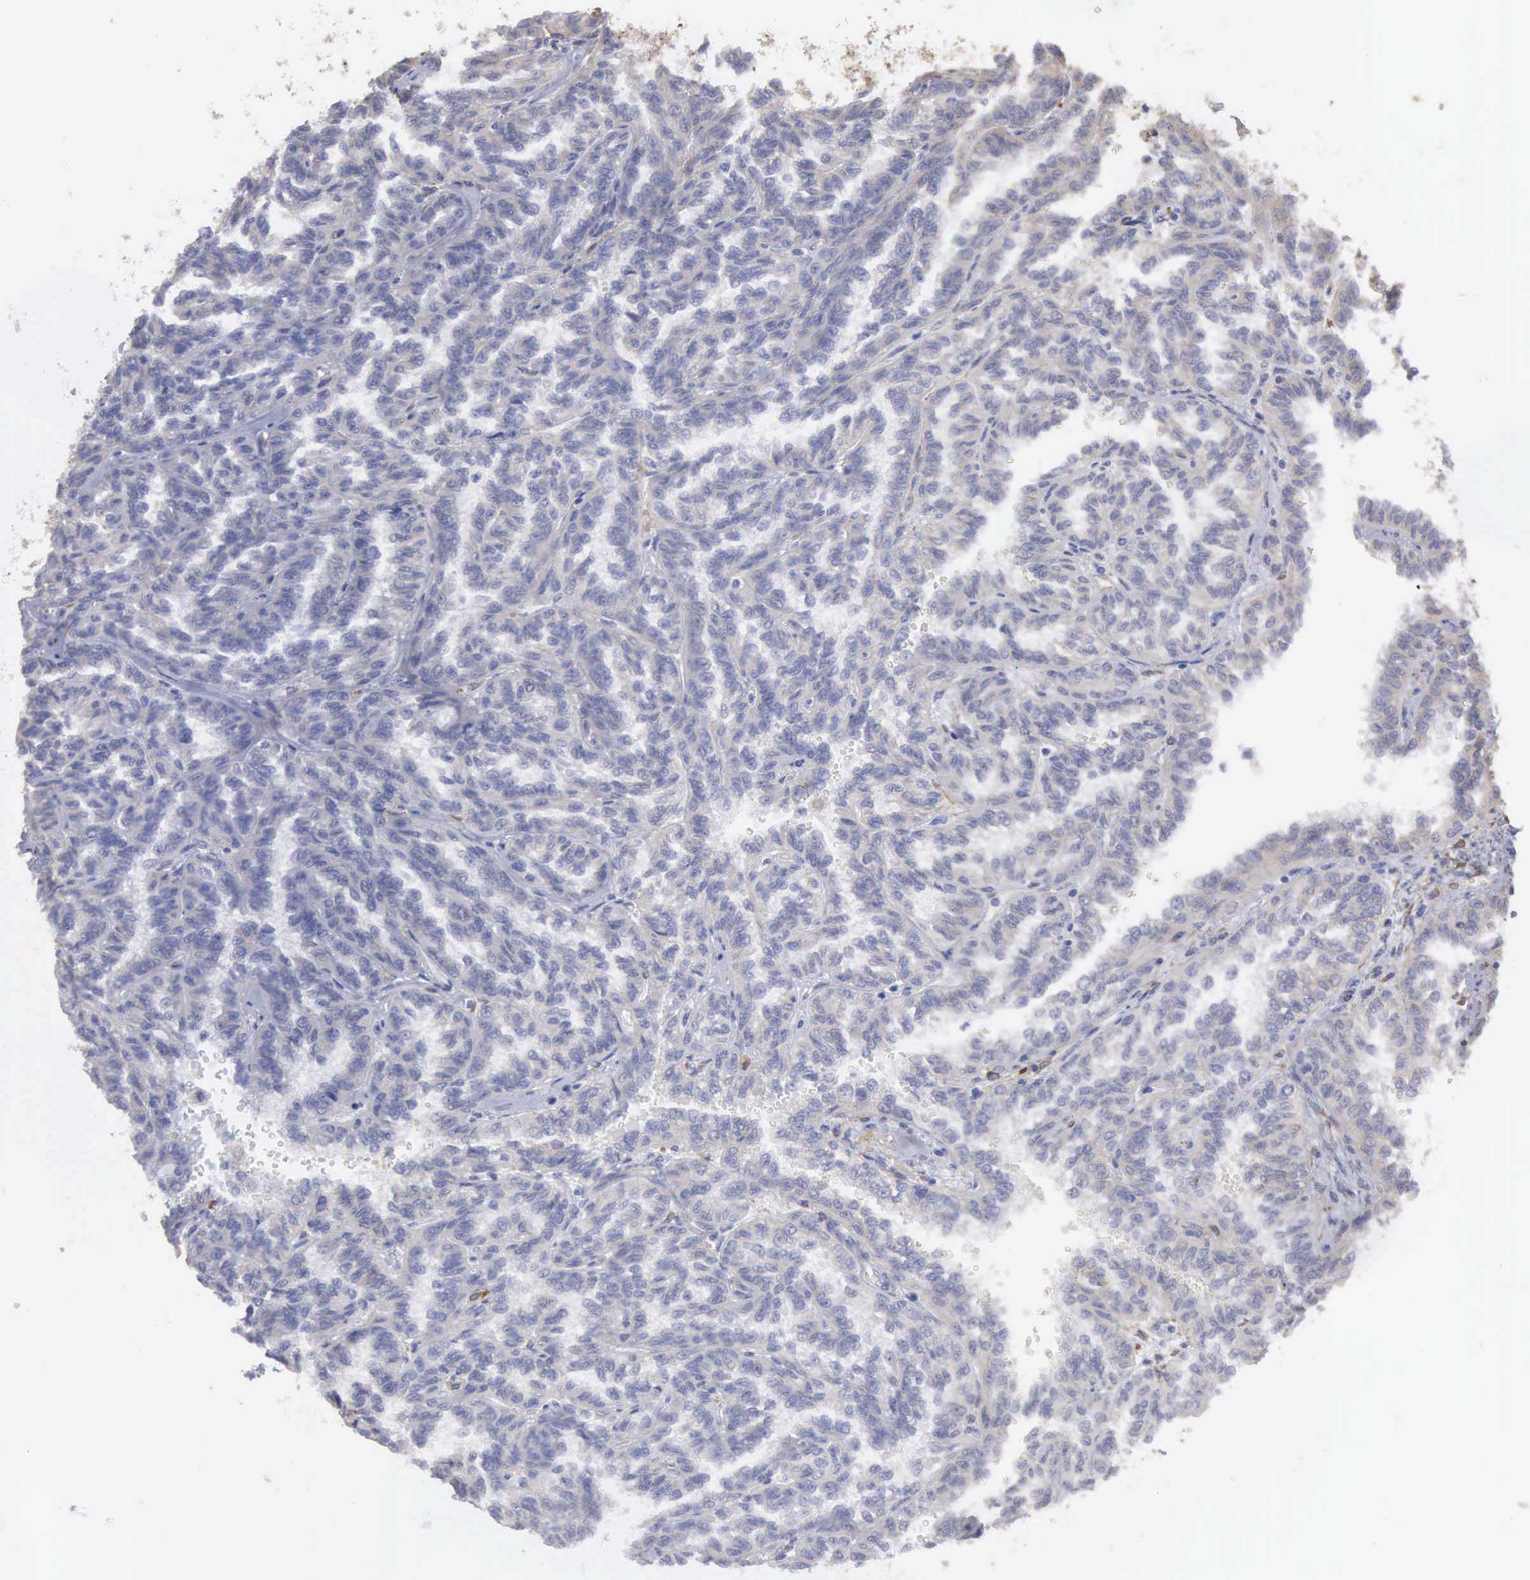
{"staining": {"intensity": "negative", "quantity": "none", "location": "none"}, "tissue": "renal cancer", "cell_type": "Tumor cells", "image_type": "cancer", "snomed": [{"axis": "morphology", "description": "Inflammation, NOS"}, {"axis": "morphology", "description": "Adenocarcinoma, NOS"}, {"axis": "topography", "description": "Kidney"}], "caption": "Adenocarcinoma (renal) stained for a protein using immunohistochemistry (IHC) demonstrates no positivity tumor cells.", "gene": "LIN52", "patient": {"sex": "male", "age": 68}}